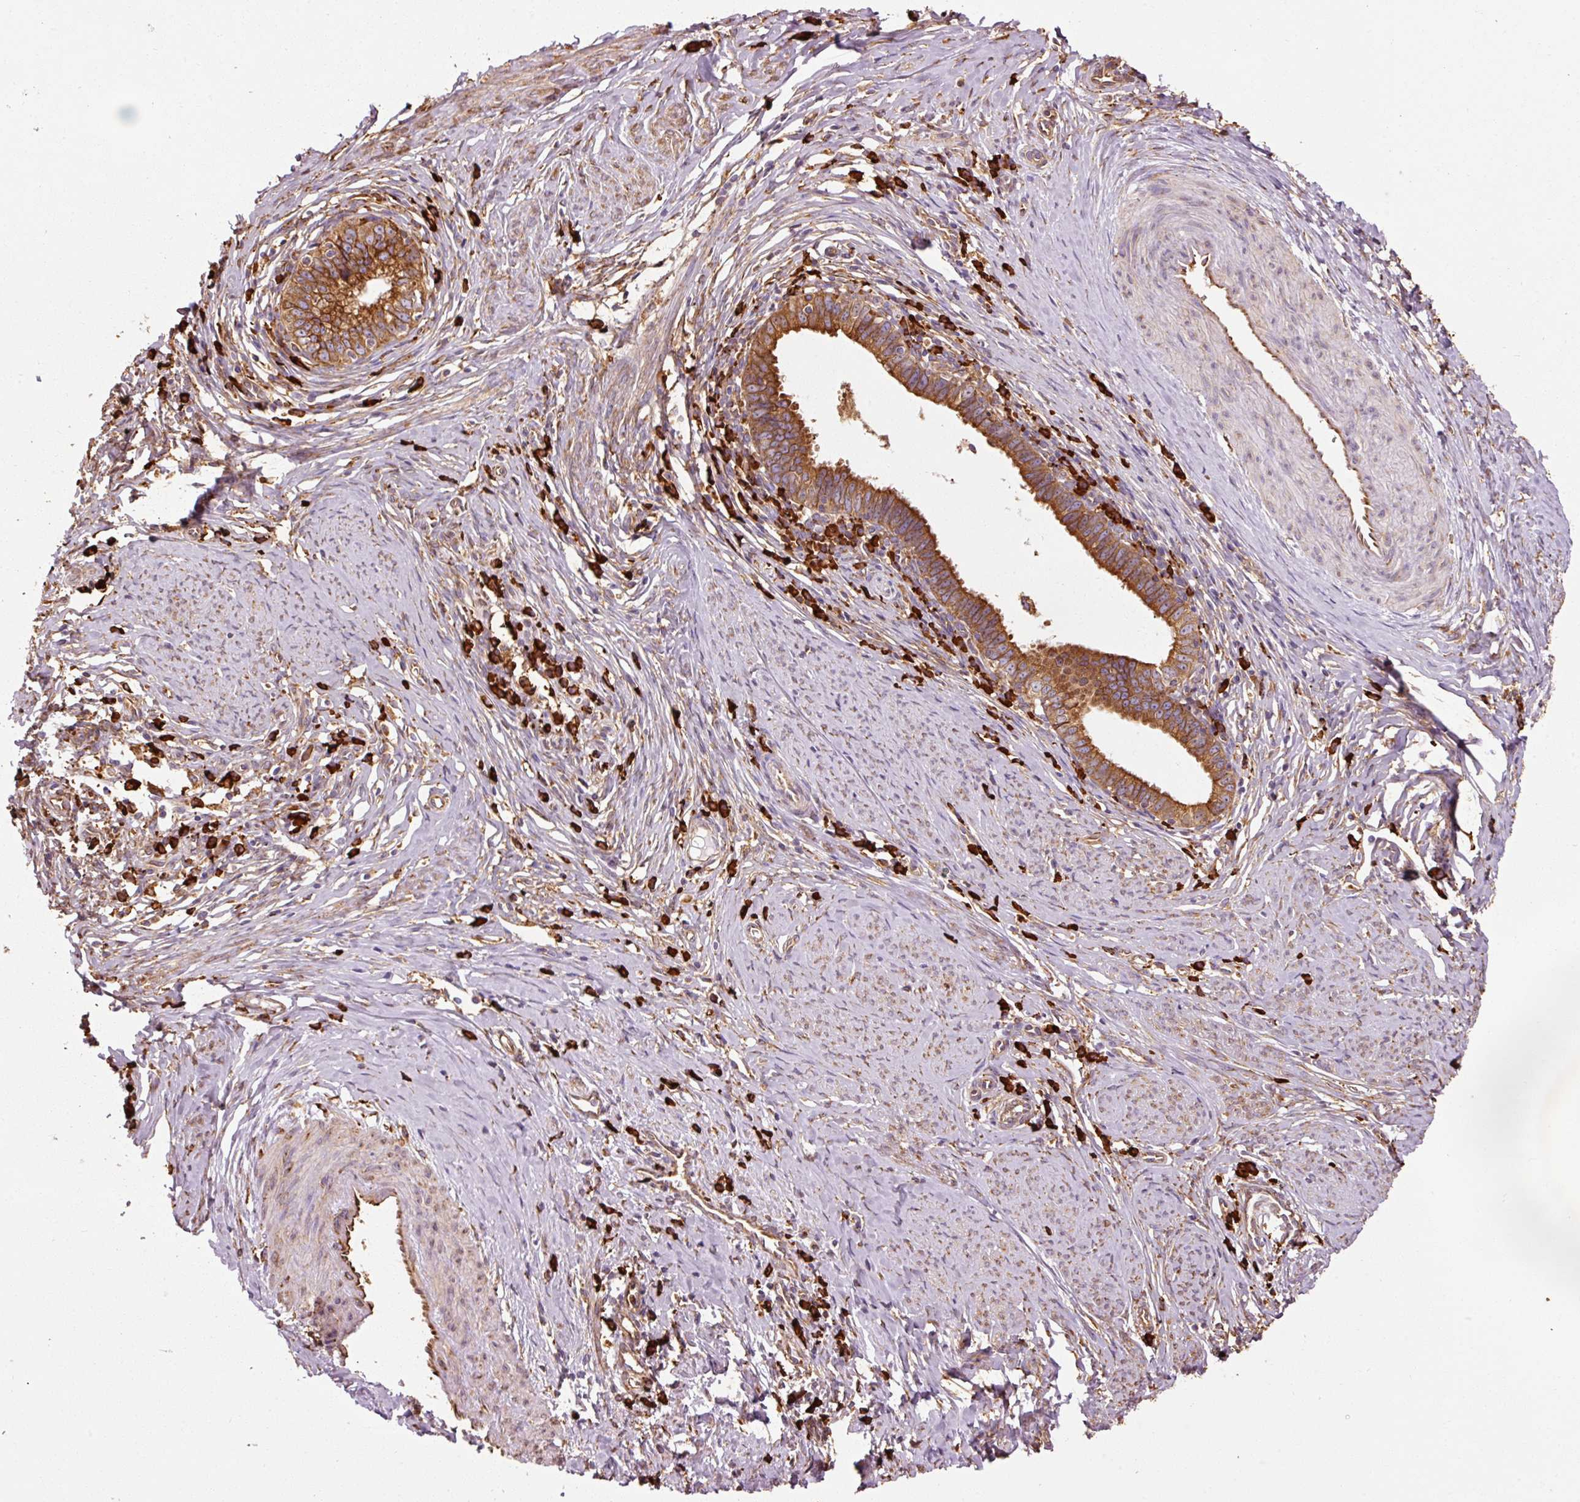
{"staining": {"intensity": "strong", "quantity": ">75%", "location": "cytoplasmic/membranous"}, "tissue": "cervical cancer", "cell_type": "Tumor cells", "image_type": "cancer", "snomed": [{"axis": "morphology", "description": "Adenocarcinoma, NOS"}, {"axis": "topography", "description": "Cervix"}], "caption": "Brown immunohistochemical staining in human cervical adenocarcinoma shows strong cytoplasmic/membranous staining in about >75% of tumor cells. (IHC, brightfield microscopy, high magnification).", "gene": "KLC1", "patient": {"sex": "female", "age": 36}}